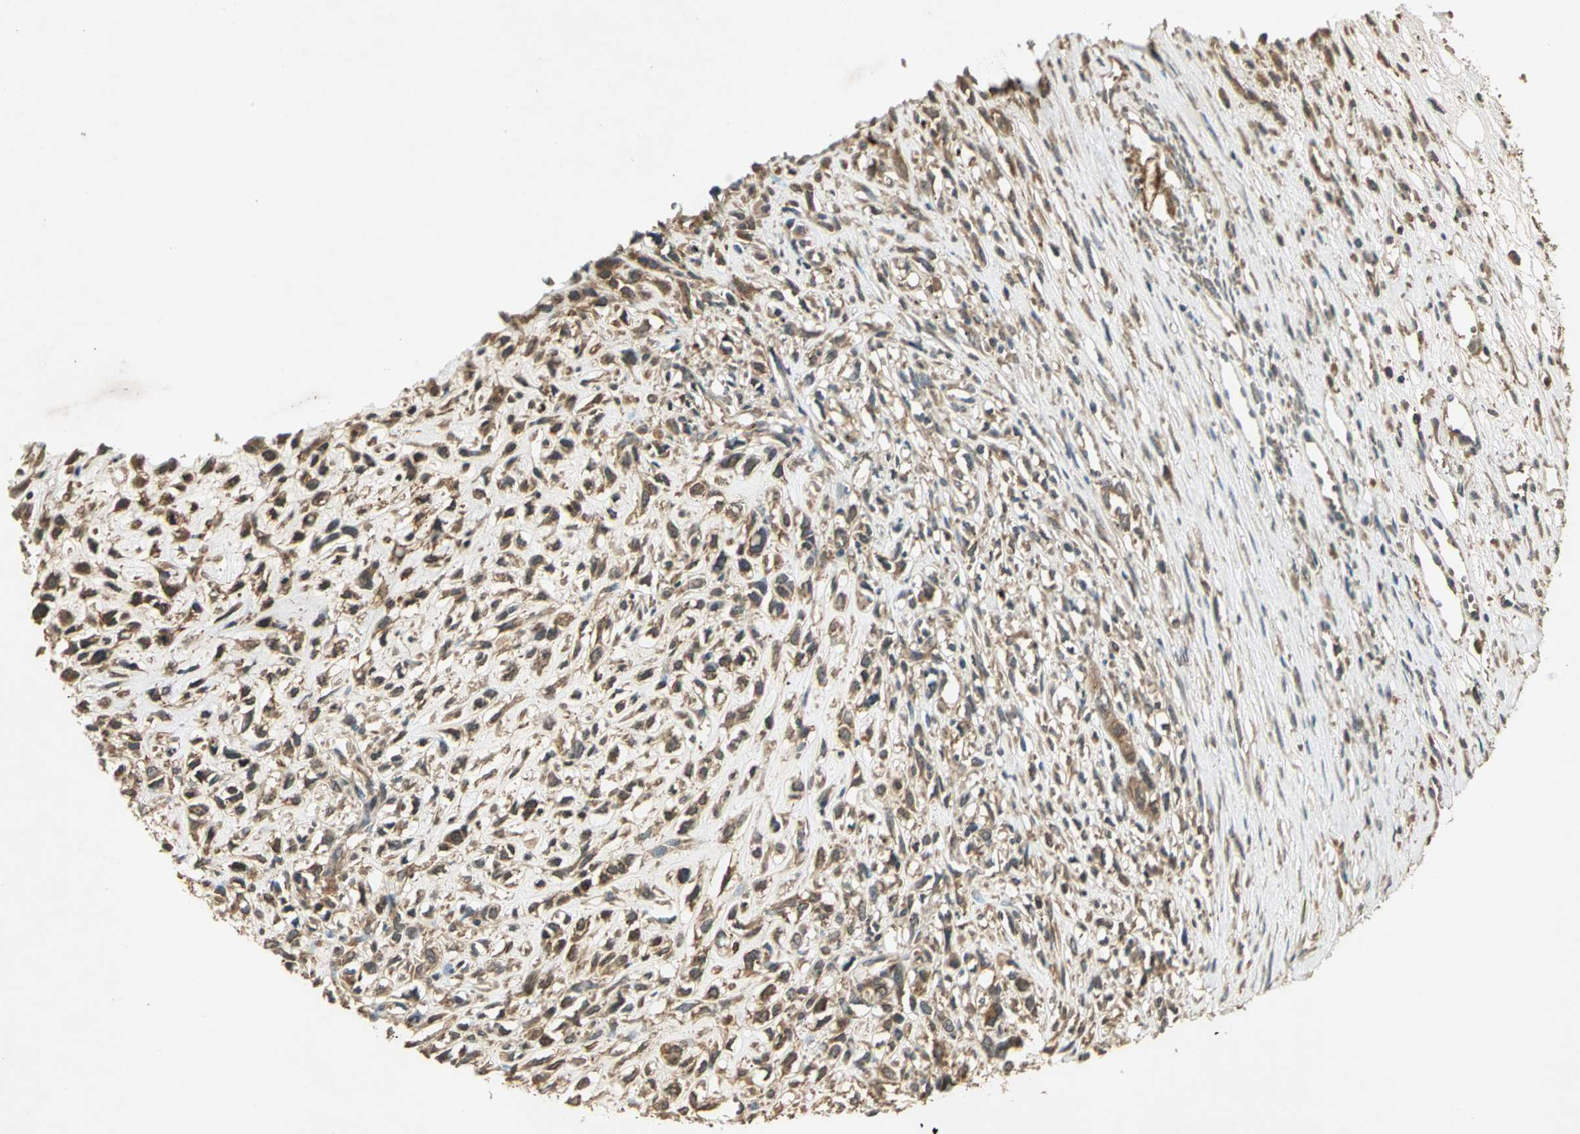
{"staining": {"intensity": "moderate", "quantity": ">75%", "location": "cytoplasmic/membranous"}, "tissue": "head and neck cancer", "cell_type": "Tumor cells", "image_type": "cancer", "snomed": [{"axis": "morphology", "description": "Necrosis, NOS"}, {"axis": "morphology", "description": "Neoplasm, malignant, NOS"}, {"axis": "topography", "description": "Salivary gland"}, {"axis": "topography", "description": "Head-Neck"}], "caption": "Moderate cytoplasmic/membranous positivity is identified in approximately >75% of tumor cells in malignant neoplasm (head and neck).", "gene": "KEAP1", "patient": {"sex": "male", "age": 43}}